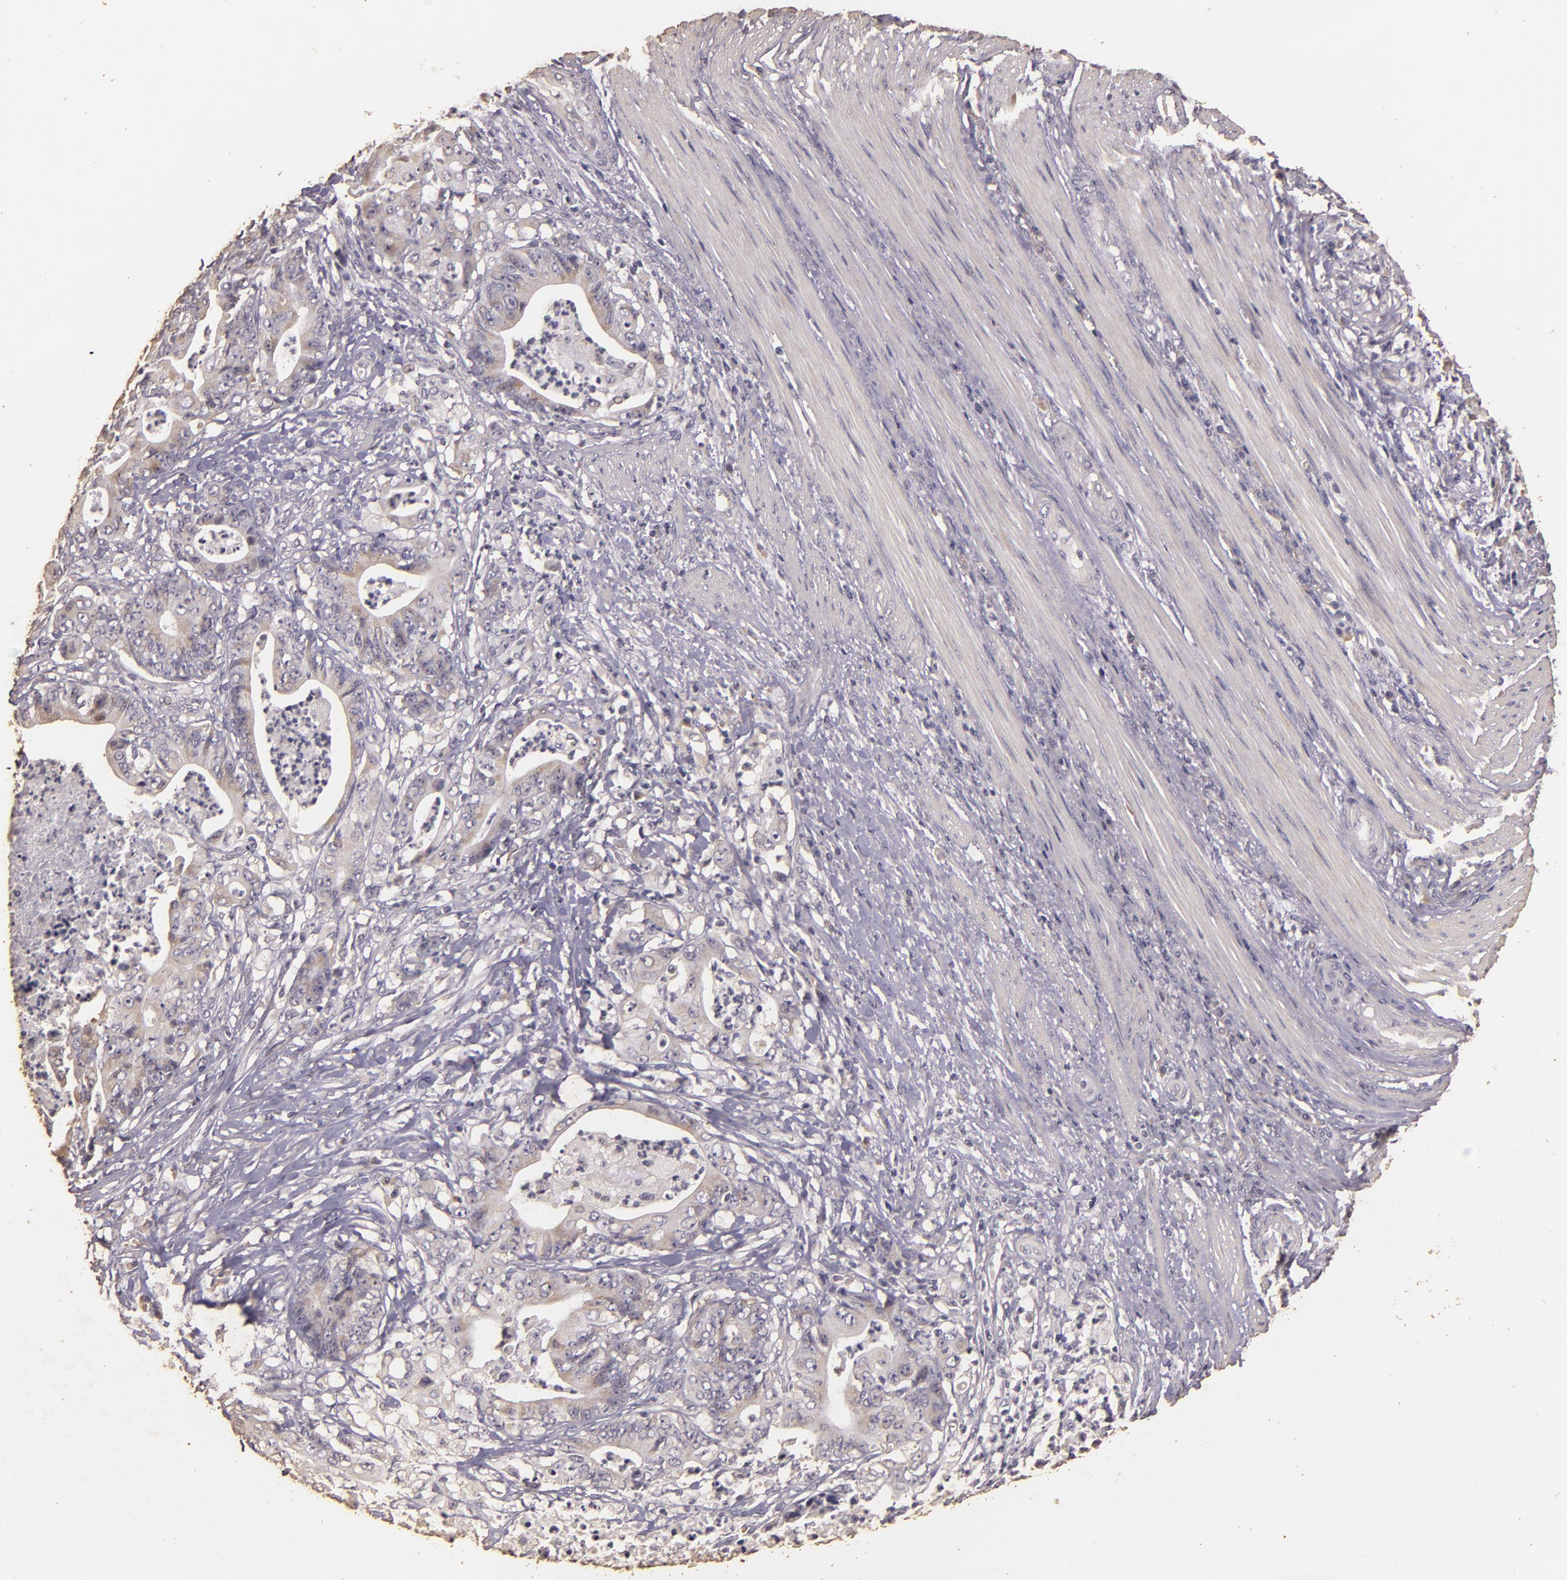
{"staining": {"intensity": "negative", "quantity": "none", "location": "none"}, "tissue": "stomach cancer", "cell_type": "Tumor cells", "image_type": "cancer", "snomed": [{"axis": "morphology", "description": "Adenocarcinoma, NOS"}, {"axis": "topography", "description": "Stomach, lower"}], "caption": "Tumor cells are negative for protein expression in human adenocarcinoma (stomach).", "gene": "BCL2L13", "patient": {"sex": "female", "age": 86}}